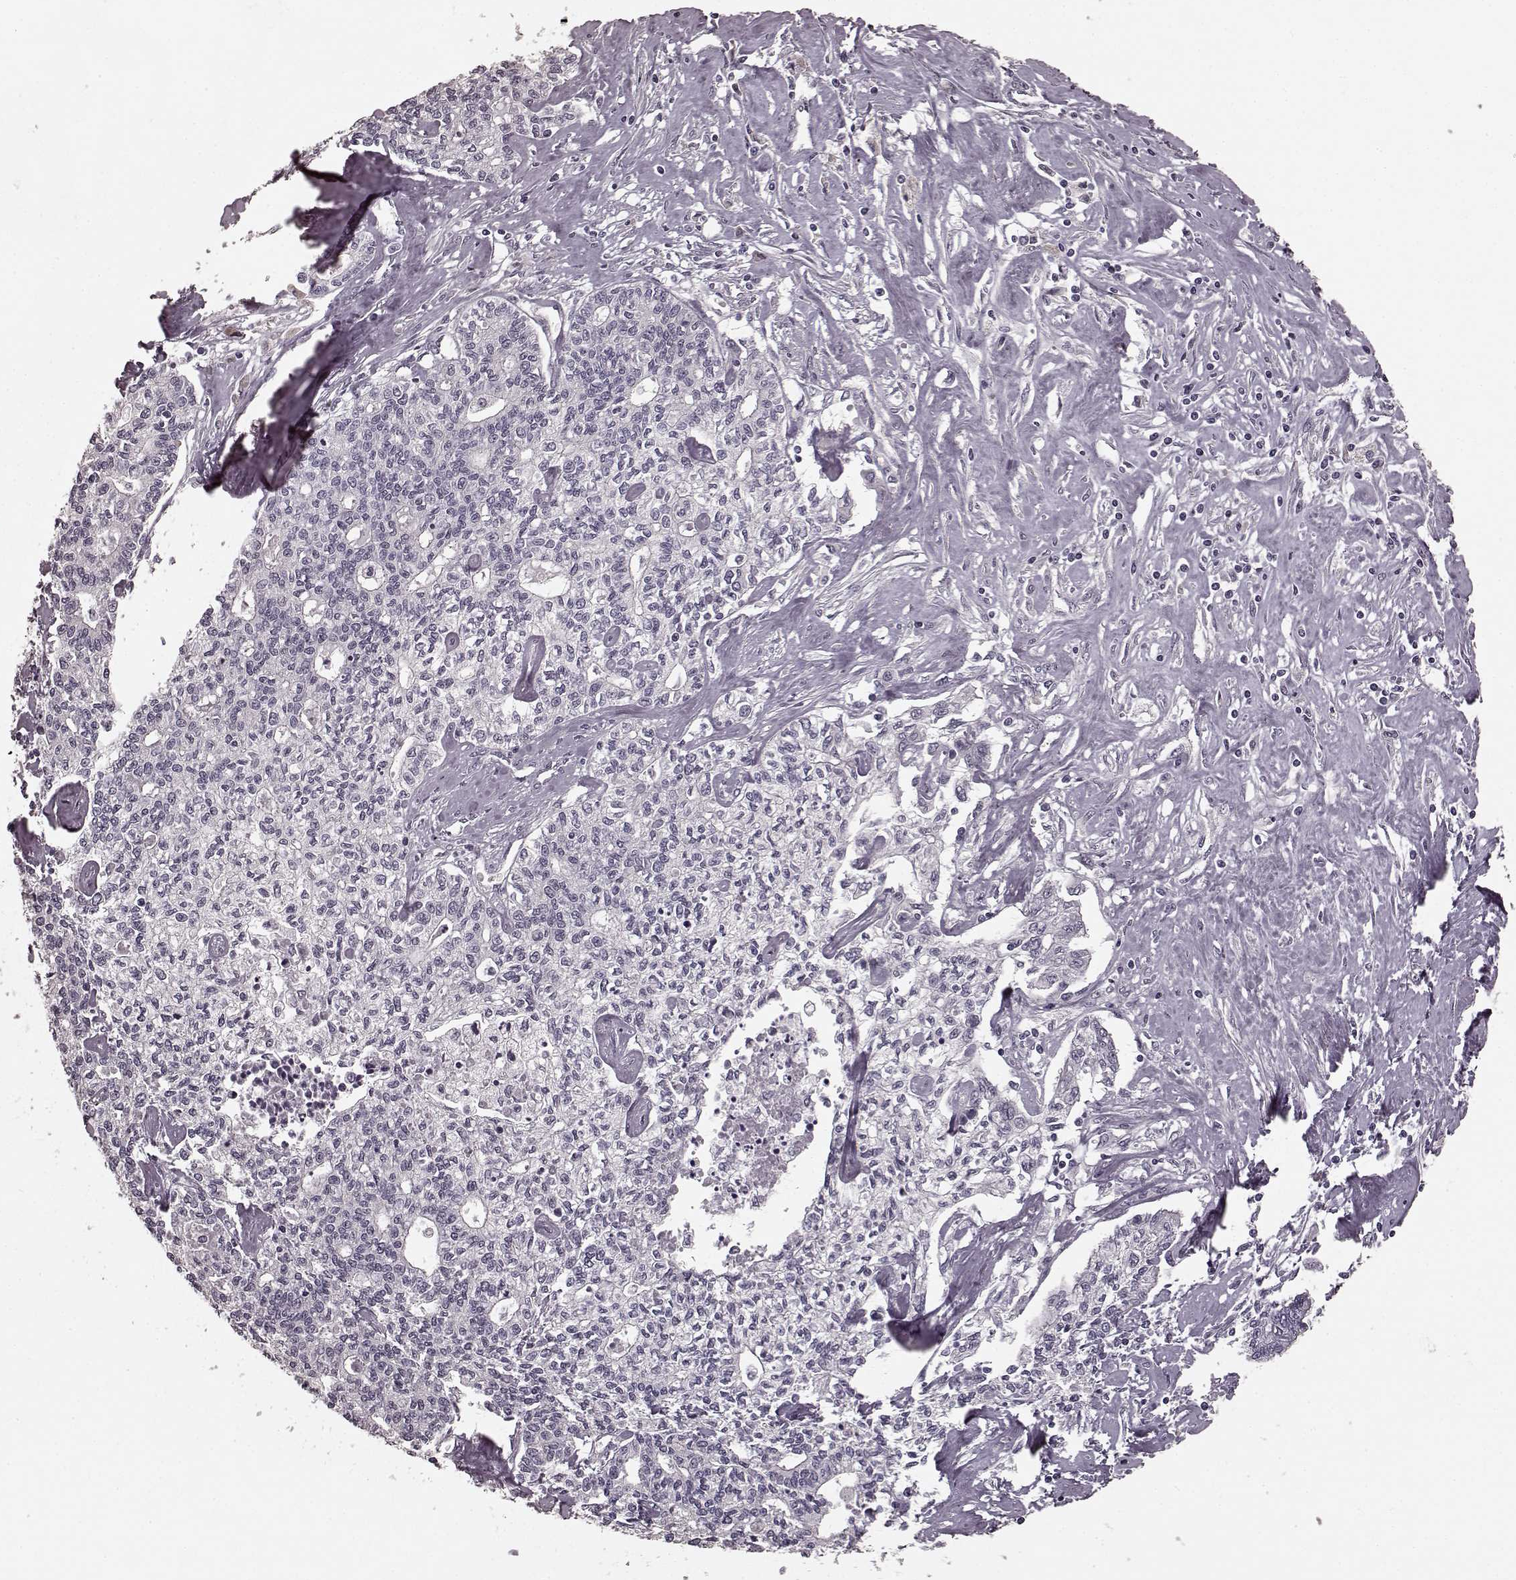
{"staining": {"intensity": "negative", "quantity": "none", "location": "none"}, "tissue": "liver cancer", "cell_type": "Tumor cells", "image_type": "cancer", "snomed": [{"axis": "morphology", "description": "Cholangiocarcinoma"}, {"axis": "topography", "description": "Liver"}], "caption": "A high-resolution histopathology image shows IHC staining of cholangiocarcinoma (liver), which exhibits no significant positivity in tumor cells. (Stains: DAB immunohistochemistry (IHC) with hematoxylin counter stain, Microscopy: brightfield microscopy at high magnification).", "gene": "PRKCE", "patient": {"sex": "female", "age": 61}}